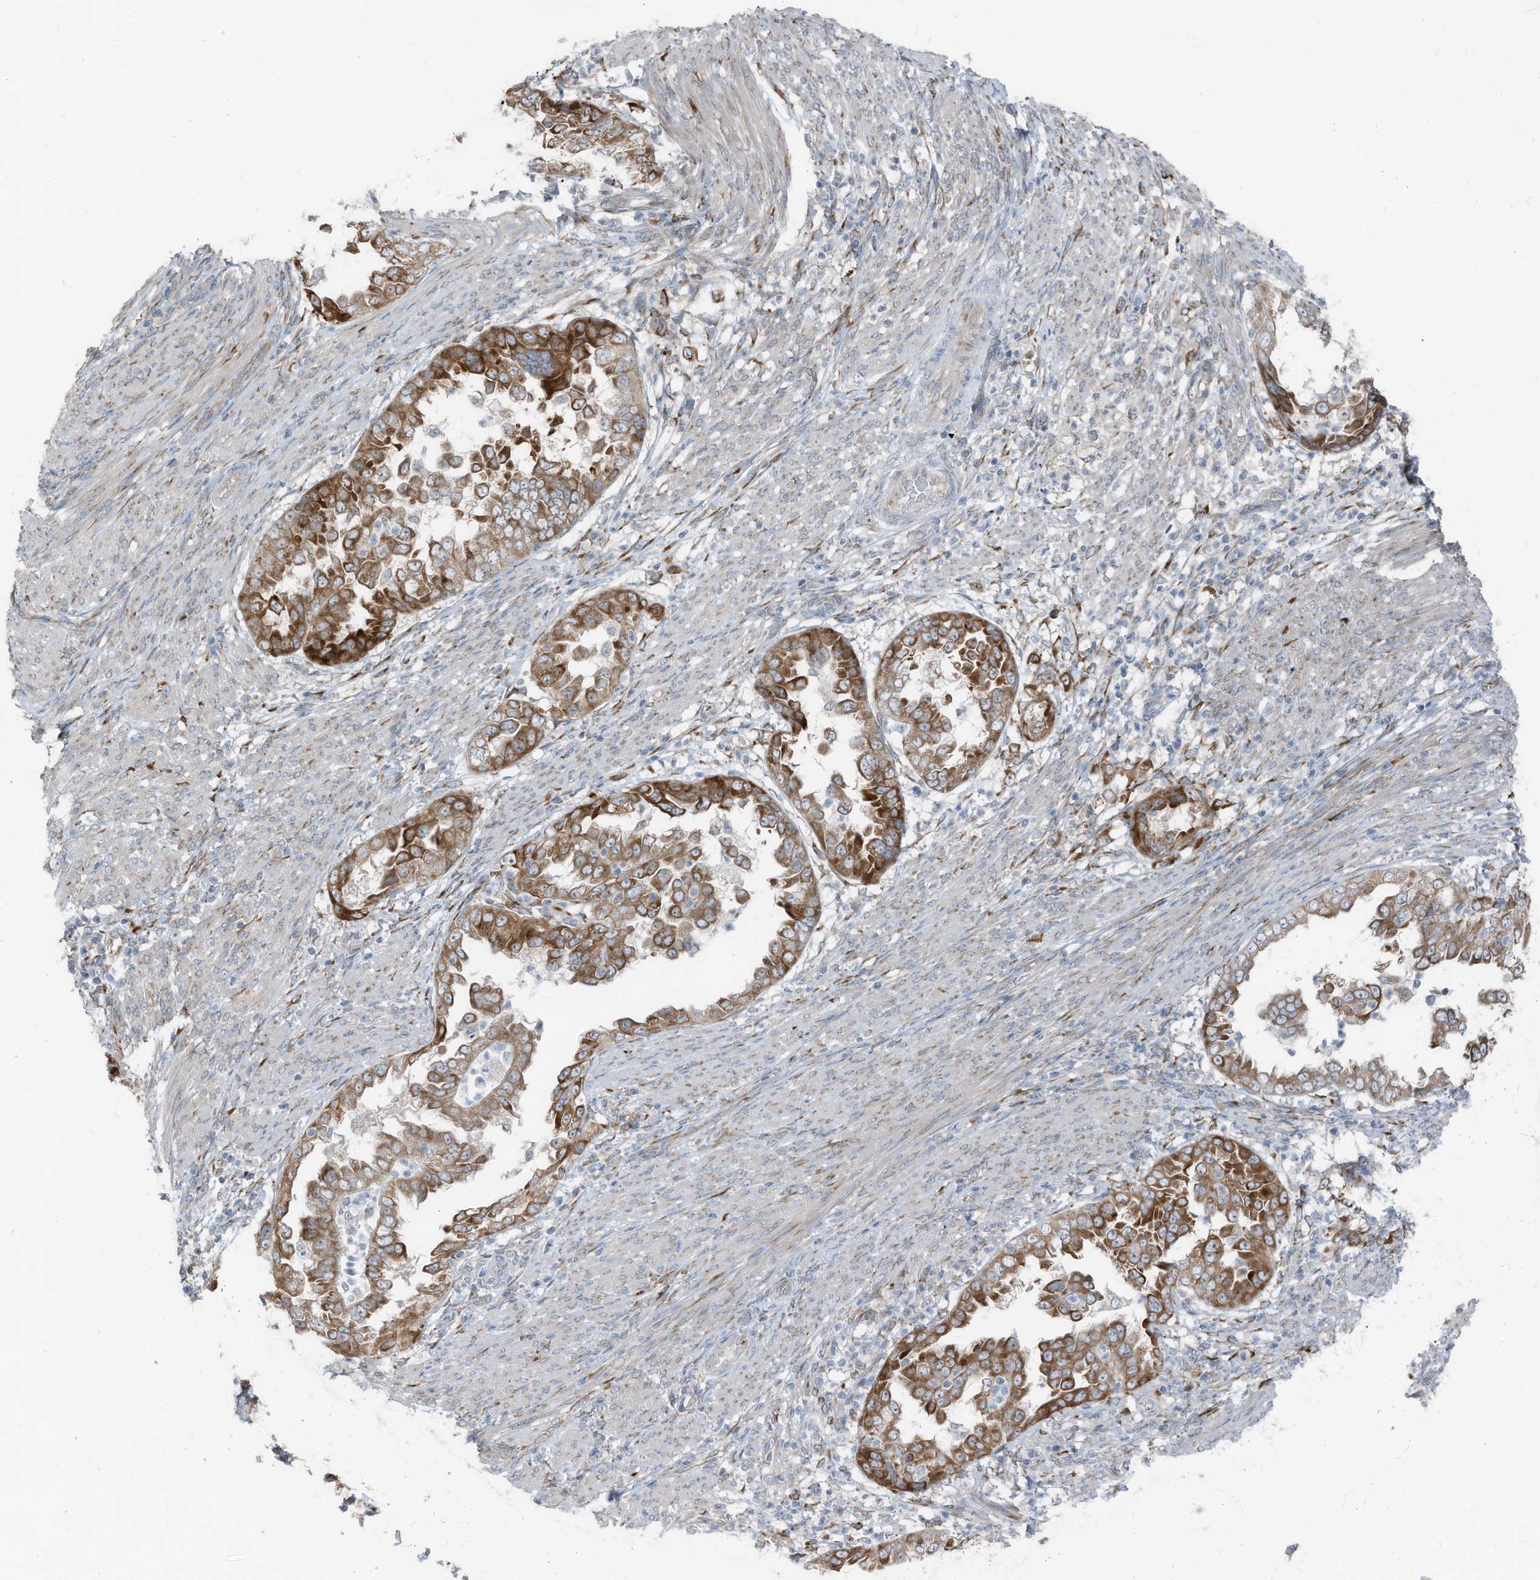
{"staining": {"intensity": "moderate", "quantity": ">75%", "location": "cytoplasmic/membranous"}, "tissue": "endometrial cancer", "cell_type": "Tumor cells", "image_type": "cancer", "snomed": [{"axis": "morphology", "description": "Adenocarcinoma, NOS"}, {"axis": "topography", "description": "Endometrium"}], "caption": "IHC of human endometrial cancer (adenocarcinoma) exhibits medium levels of moderate cytoplasmic/membranous positivity in about >75% of tumor cells.", "gene": "ARHGEF33", "patient": {"sex": "female", "age": 85}}